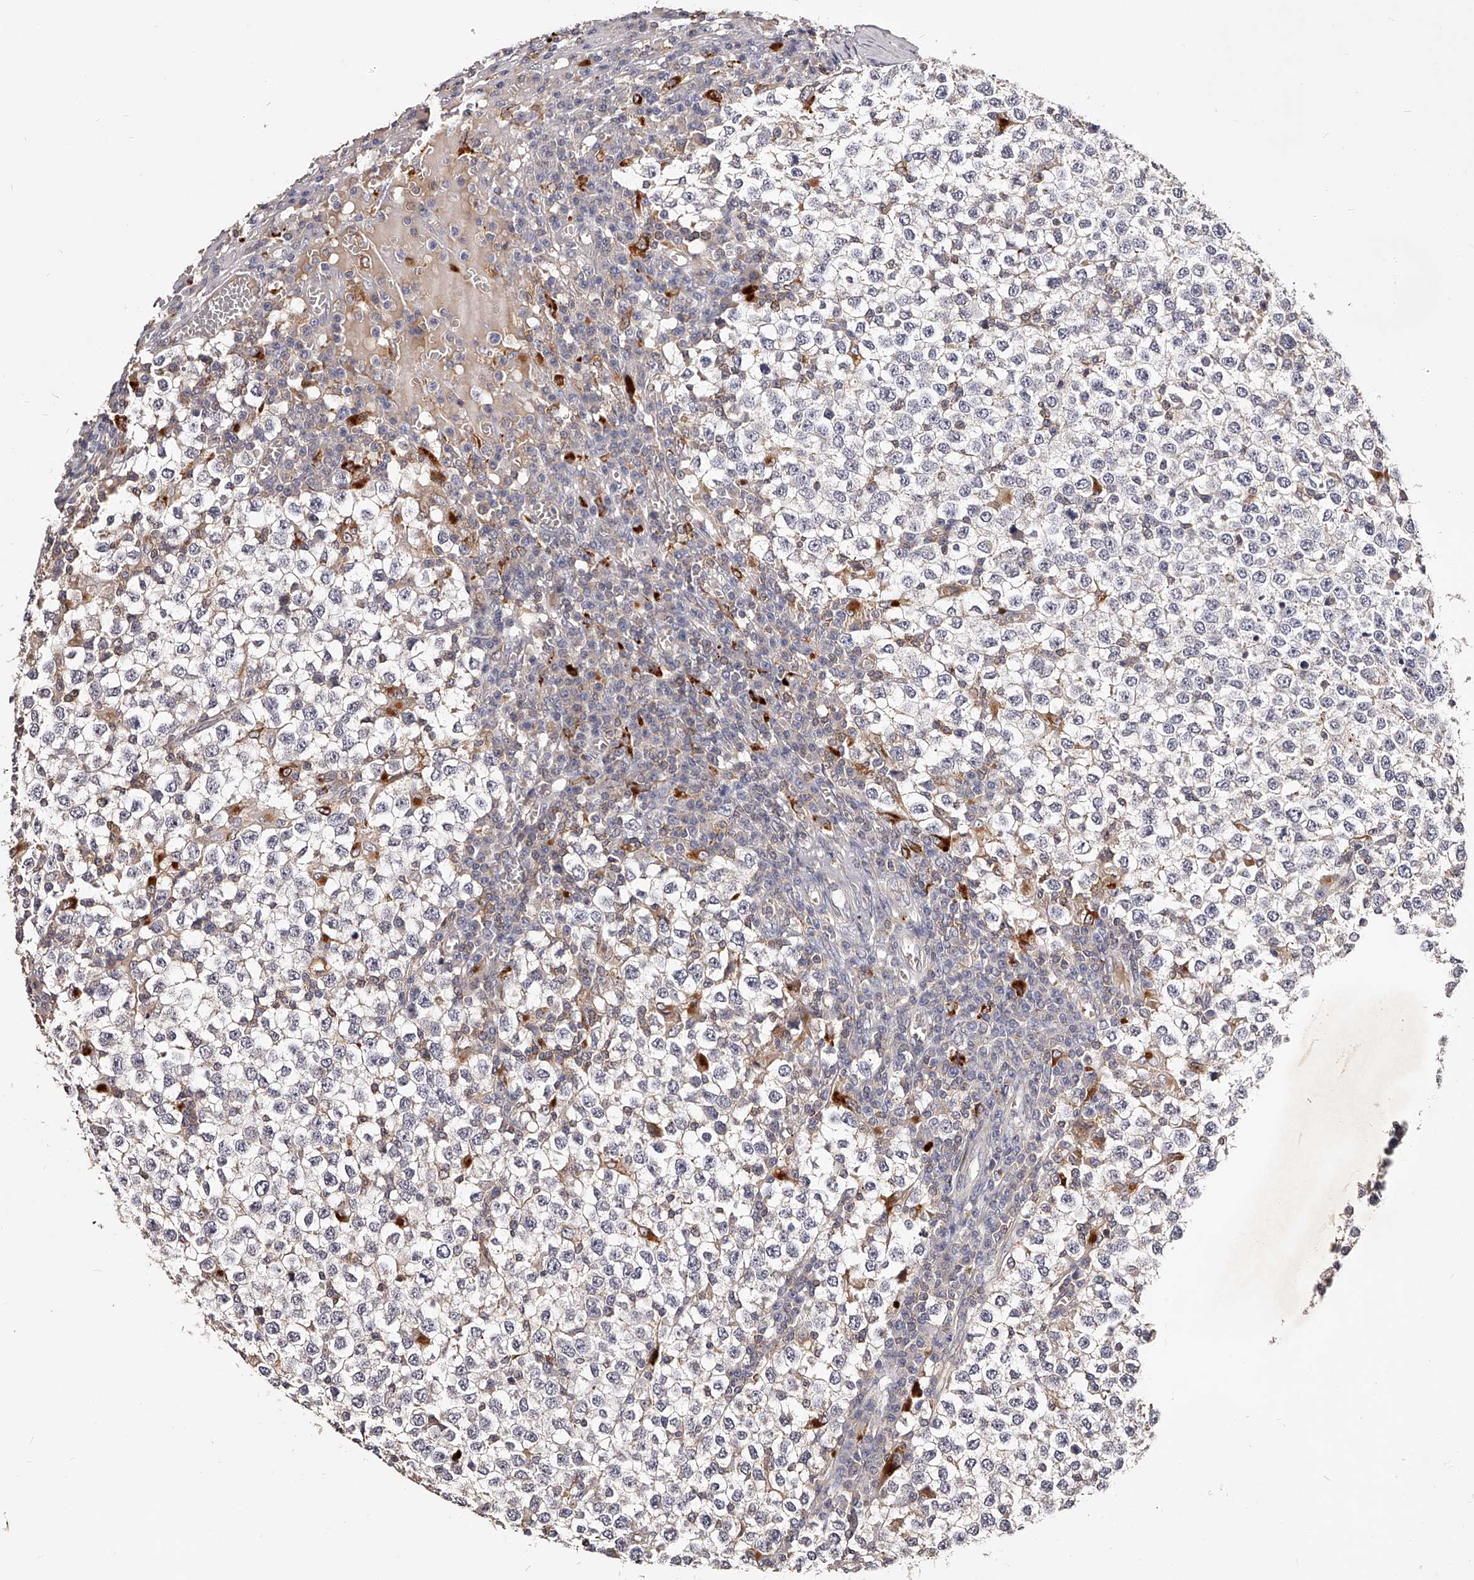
{"staining": {"intensity": "negative", "quantity": "none", "location": "none"}, "tissue": "testis cancer", "cell_type": "Tumor cells", "image_type": "cancer", "snomed": [{"axis": "morphology", "description": "Seminoma, NOS"}, {"axis": "topography", "description": "Testis"}], "caption": "This is an immunohistochemistry (IHC) photomicrograph of human testis seminoma. There is no staining in tumor cells.", "gene": "PHACTR1", "patient": {"sex": "male", "age": 65}}